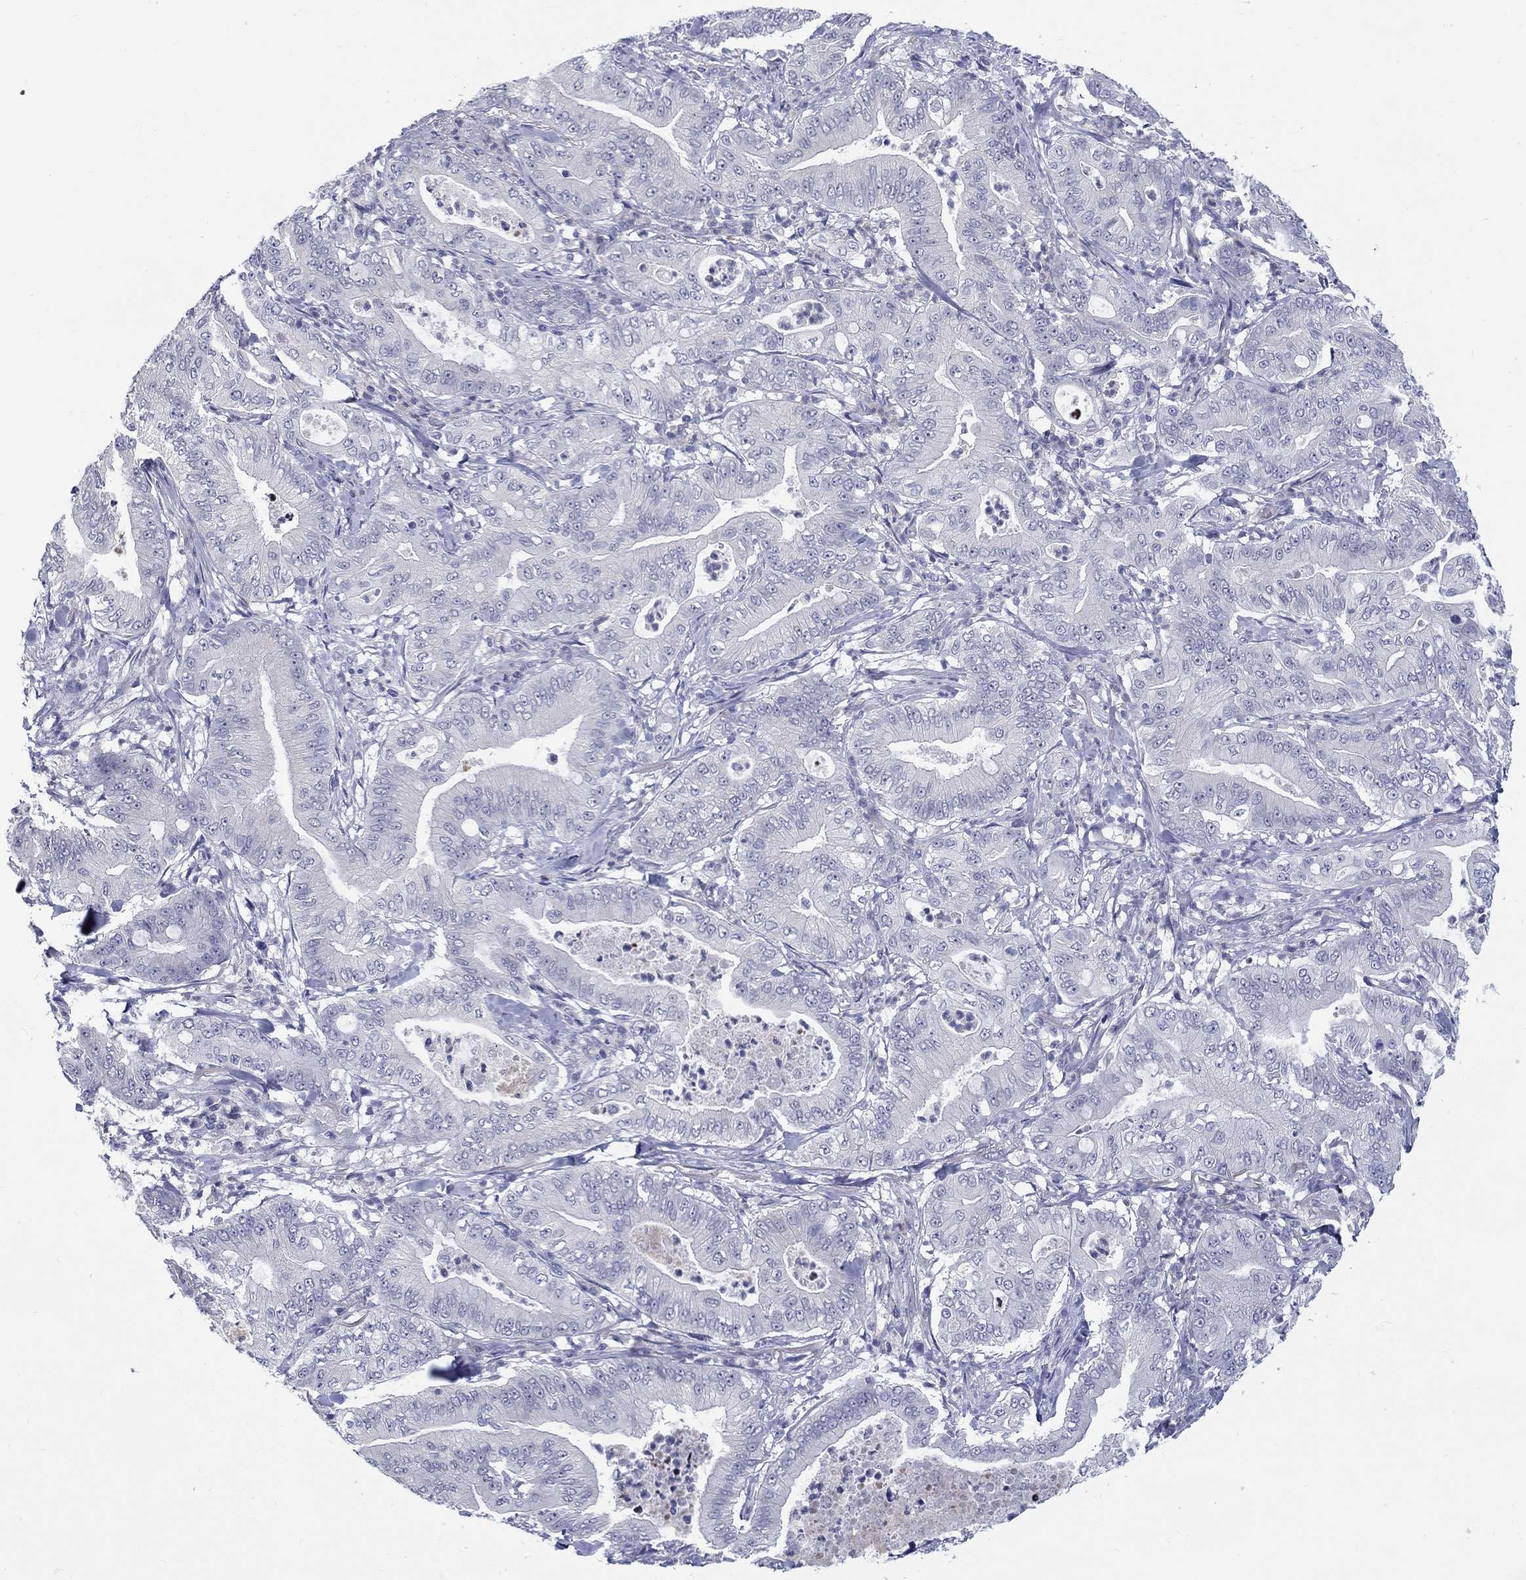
{"staining": {"intensity": "negative", "quantity": "none", "location": "none"}, "tissue": "pancreatic cancer", "cell_type": "Tumor cells", "image_type": "cancer", "snomed": [{"axis": "morphology", "description": "Adenocarcinoma, NOS"}, {"axis": "topography", "description": "Pancreas"}], "caption": "Tumor cells show no significant protein staining in adenocarcinoma (pancreatic).", "gene": "ABCA4", "patient": {"sex": "male", "age": 71}}